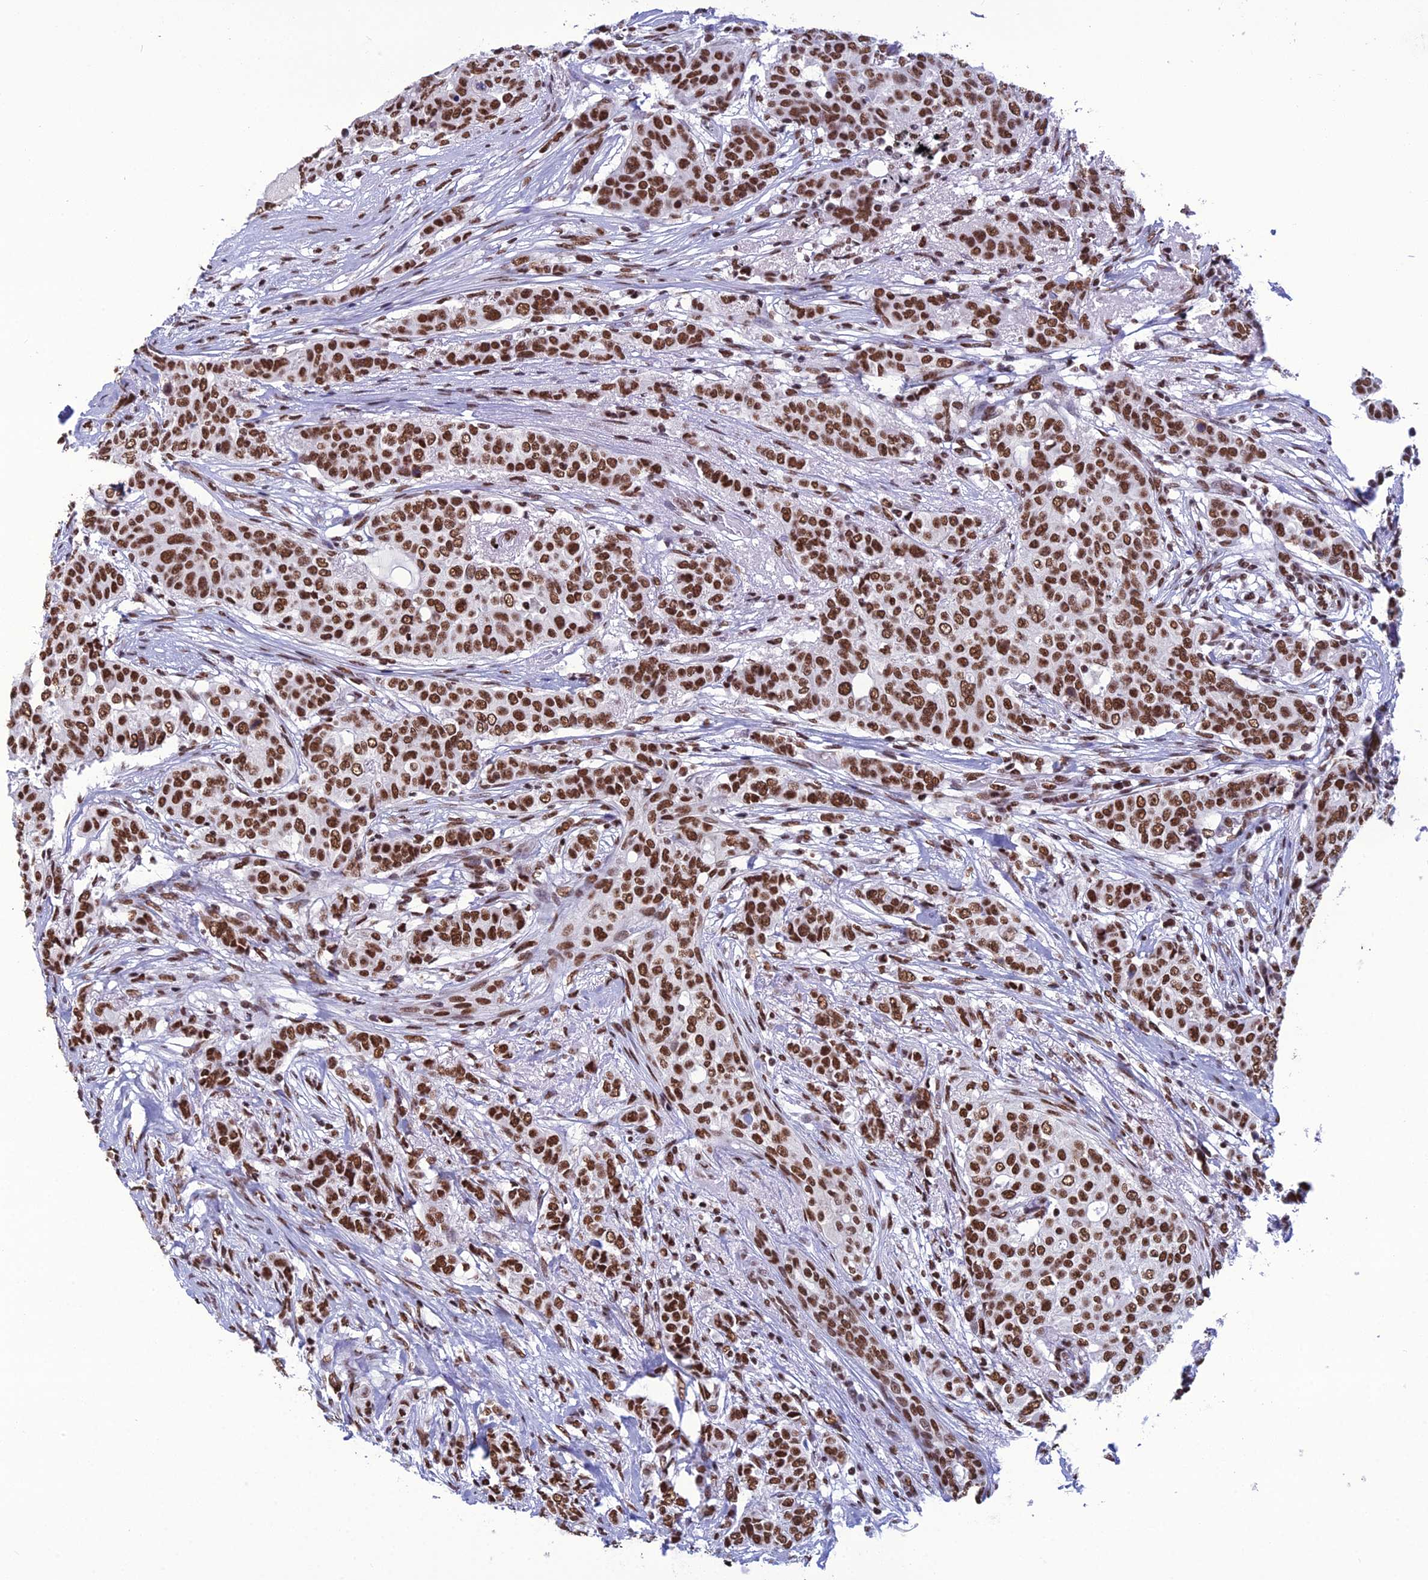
{"staining": {"intensity": "strong", "quantity": ">75%", "location": "nuclear"}, "tissue": "breast cancer", "cell_type": "Tumor cells", "image_type": "cancer", "snomed": [{"axis": "morphology", "description": "Lobular carcinoma"}, {"axis": "topography", "description": "Breast"}], "caption": "Immunohistochemistry (IHC) micrograph of human breast cancer stained for a protein (brown), which shows high levels of strong nuclear staining in about >75% of tumor cells.", "gene": "PRAMEF12", "patient": {"sex": "female", "age": 51}}